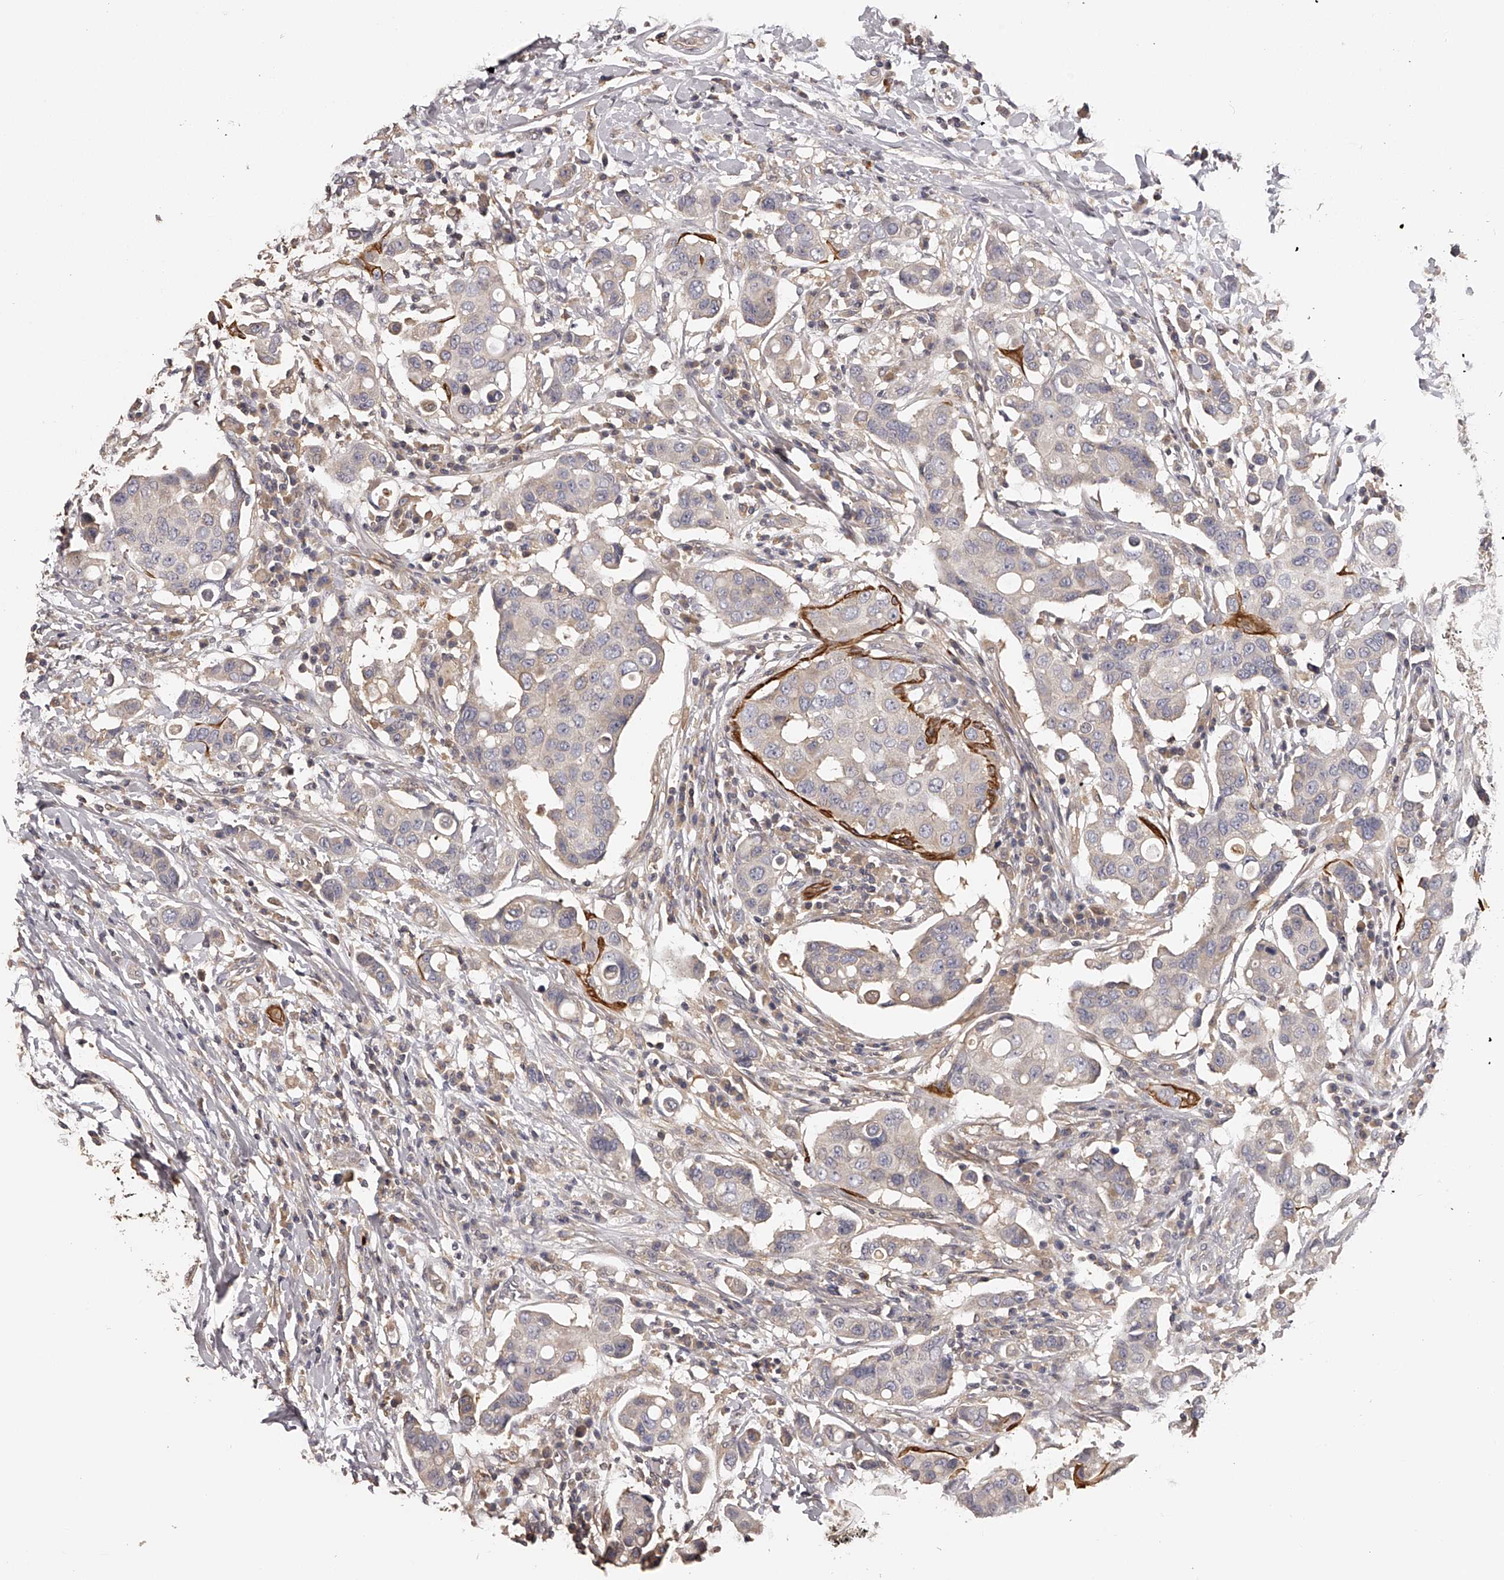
{"staining": {"intensity": "negative", "quantity": "none", "location": "none"}, "tissue": "breast cancer", "cell_type": "Tumor cells", "image_type": "cancer", "snomed": [{"axis": "morphology", "description": "Duct carcinoma"}, {"axis": "topography", "description": "Breast"}], "caption": "Immunohistochemistry image of human breast cancer (infiltrating ductal carcinoma) stained for a protein (brown), which exhibits no staining in tumor cells.", "gene": "TNN", "patient": {"sex": "female", "age": 27}}